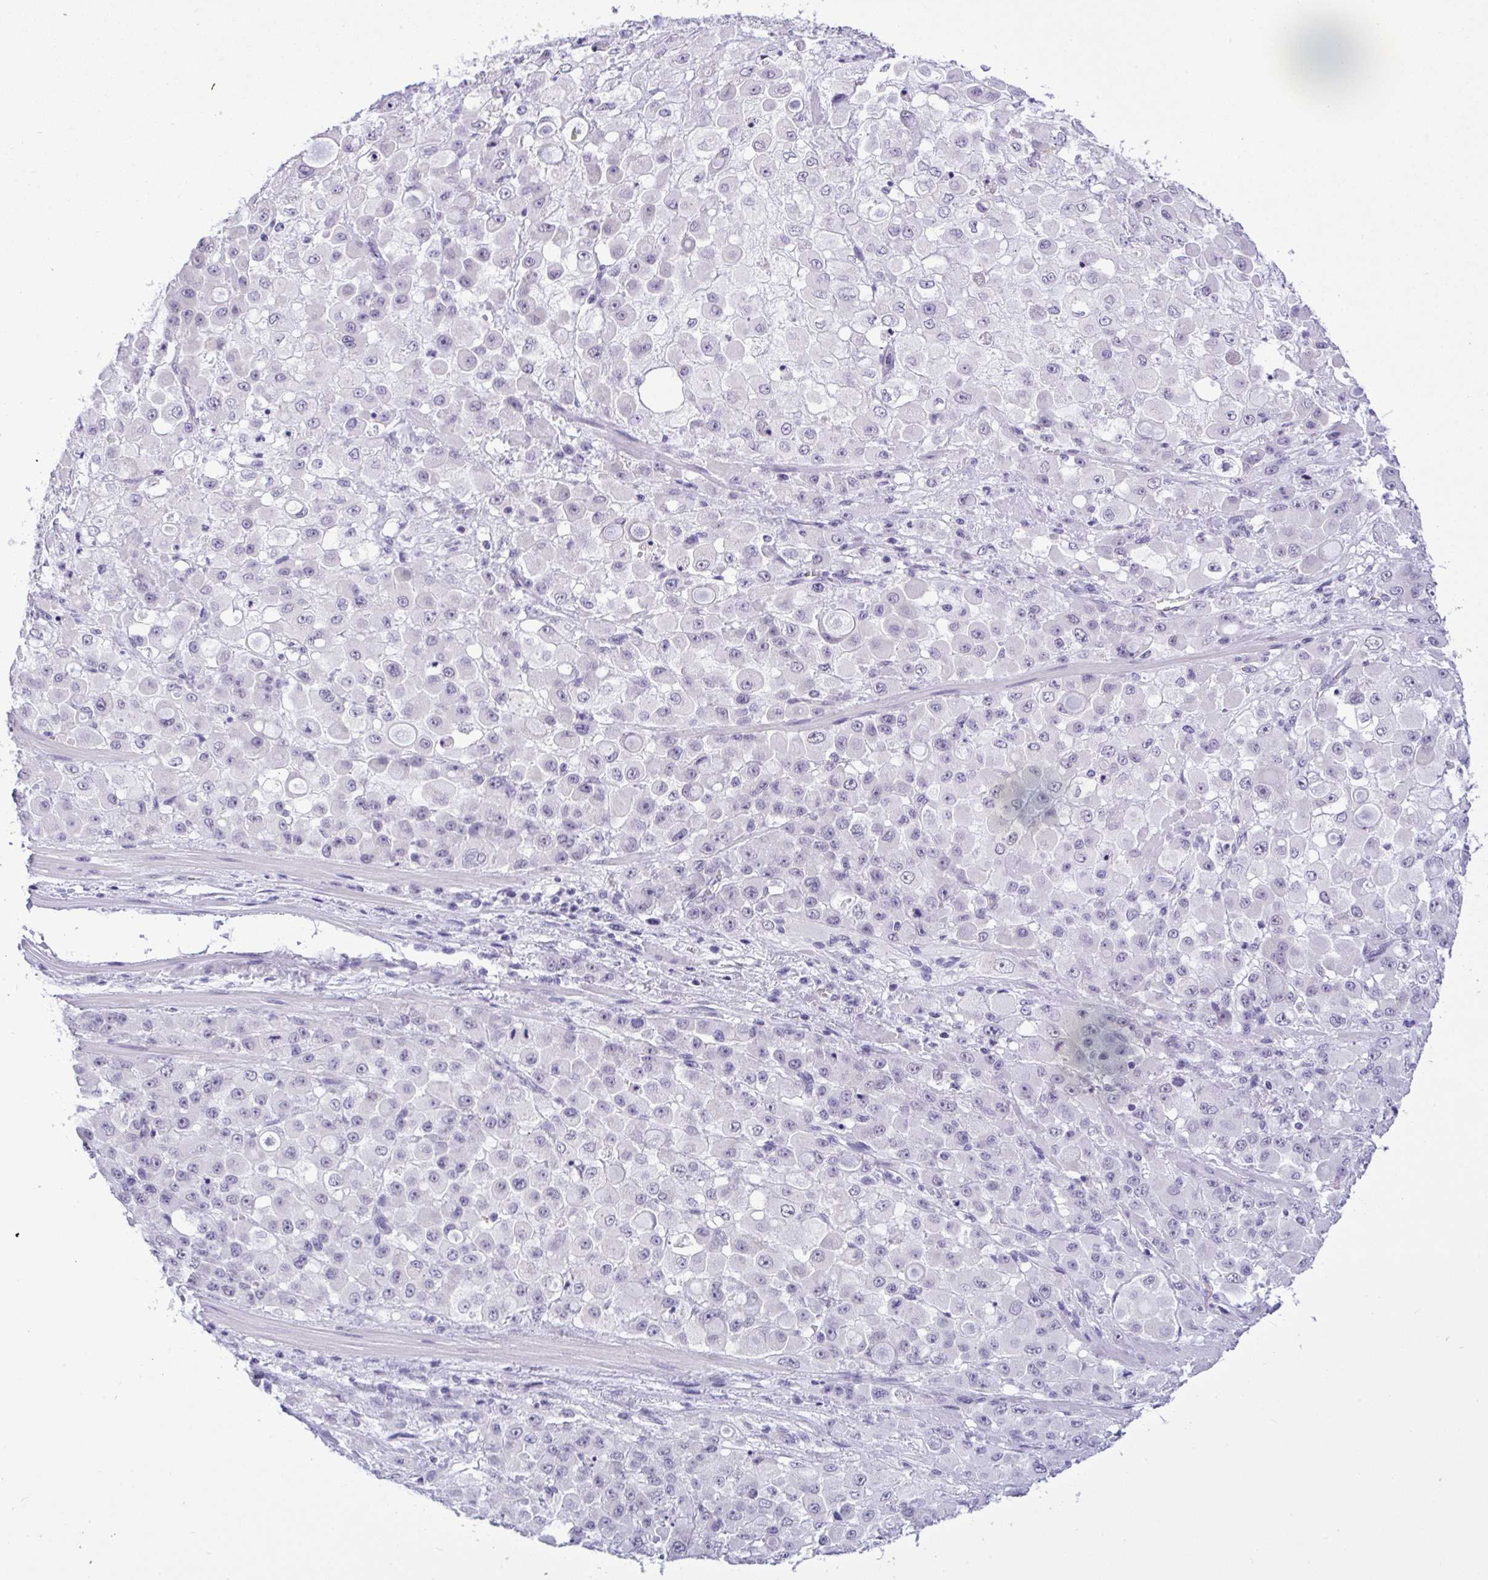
{"staining": {"intensity": "negative", "quantity": "none", "location": "none"}, "tissue": "stomach cancer", "cell_type": "Tumor cells", "image_type": "cancer", "snomed": [{"axis": "morphology", "description": "Adenocarcinoma, NOS"}, {"axis": "topography", "description": "Stomach"}], "caption": "Immunohistochemical staining of adenocarcinoma (stomach) reveals no significant positivity in tumor cells.", "gene": "YBX2", "patient": {"sex": "female", "age": 76}}